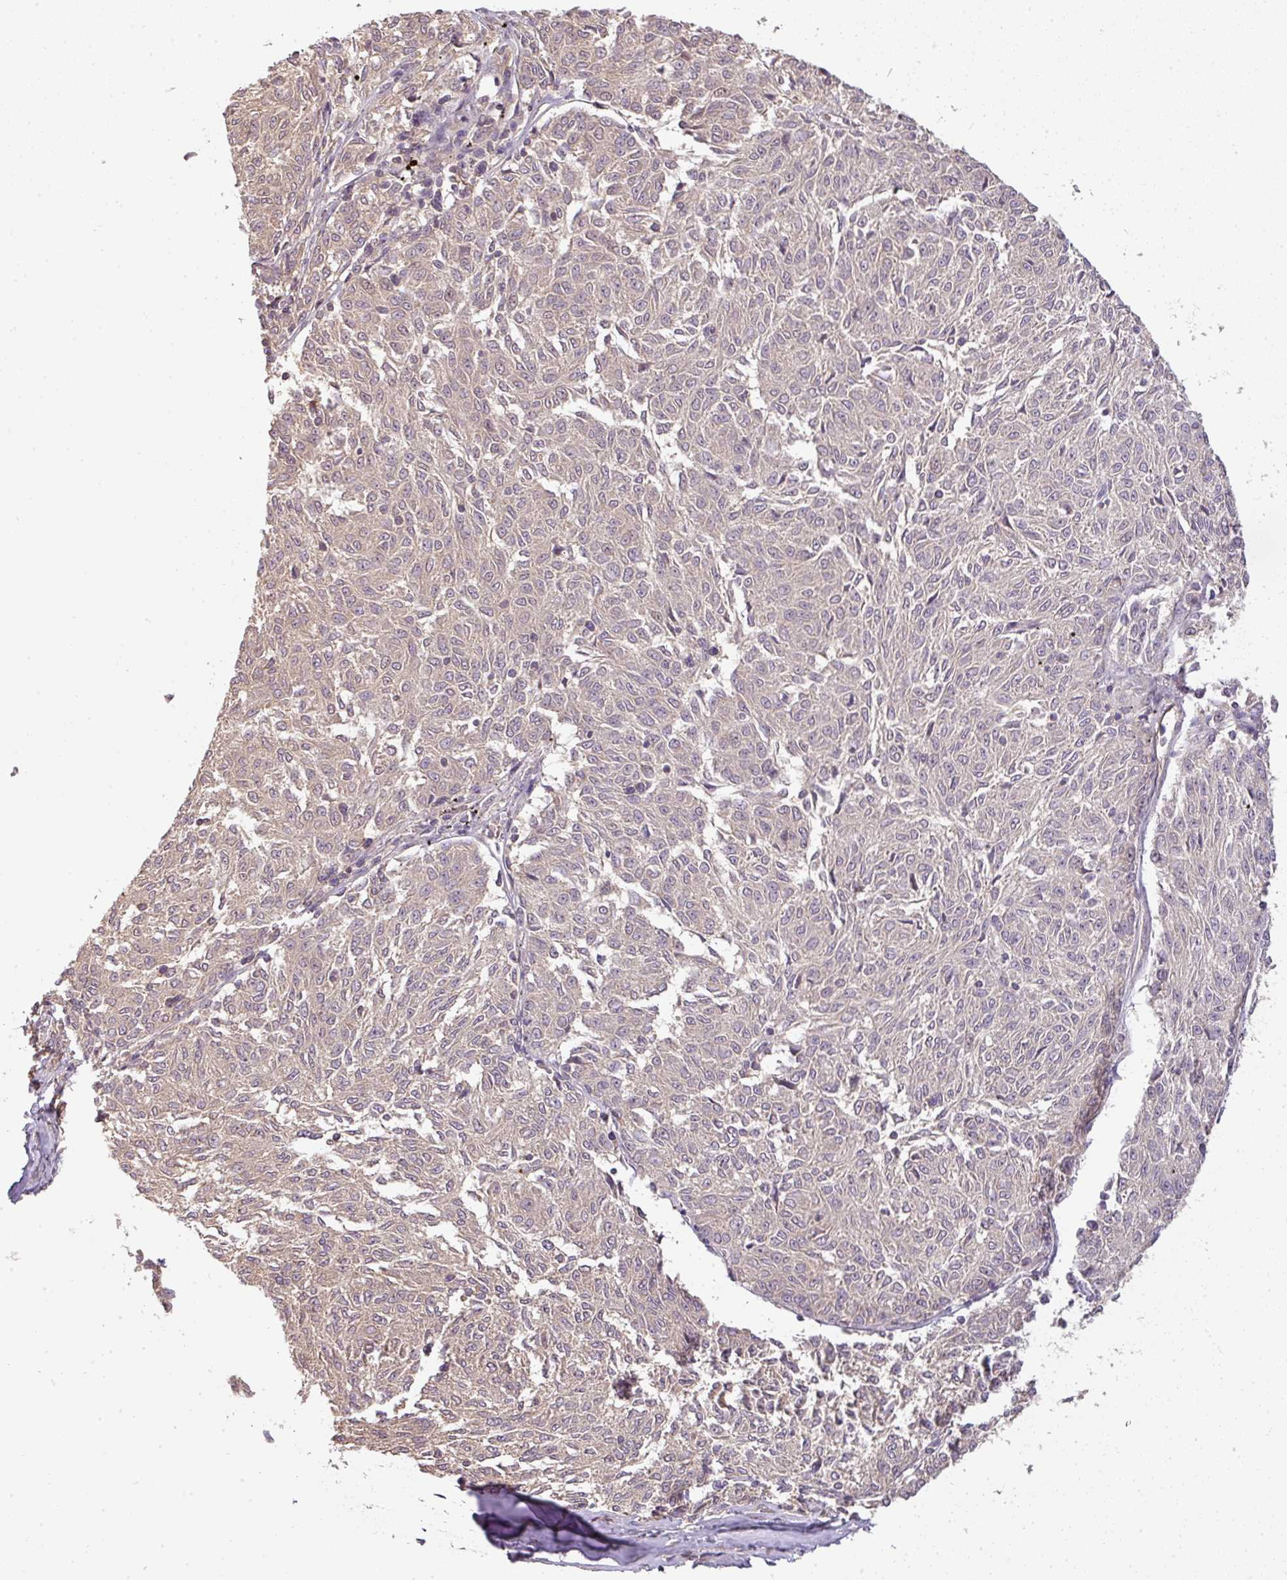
{"staining": {"intensity": "weak", "quantity": "<25%", "location": "cytoplasmic/membranous"}, "tissue": "melanoma", "cell_type": "Tumor cells", "image_type": "cancer", "snomed": [{"axis": "morphology", "description": "Malignant melanoma, NOS"}, {"axis": "topography", "description": "Skin"}], "caption": "An IHC histopathology image of malignant melanoma is shown. There is no staining in tumor cells of malignant melanoma. The staining was performed using DAB to visualize the protein expression in brown, while the nuclei were stained in blue with hematoxylin (Magnification: 20x).", "gene": "TCL1B", "patient": {"sex": "female", "age": 72}}